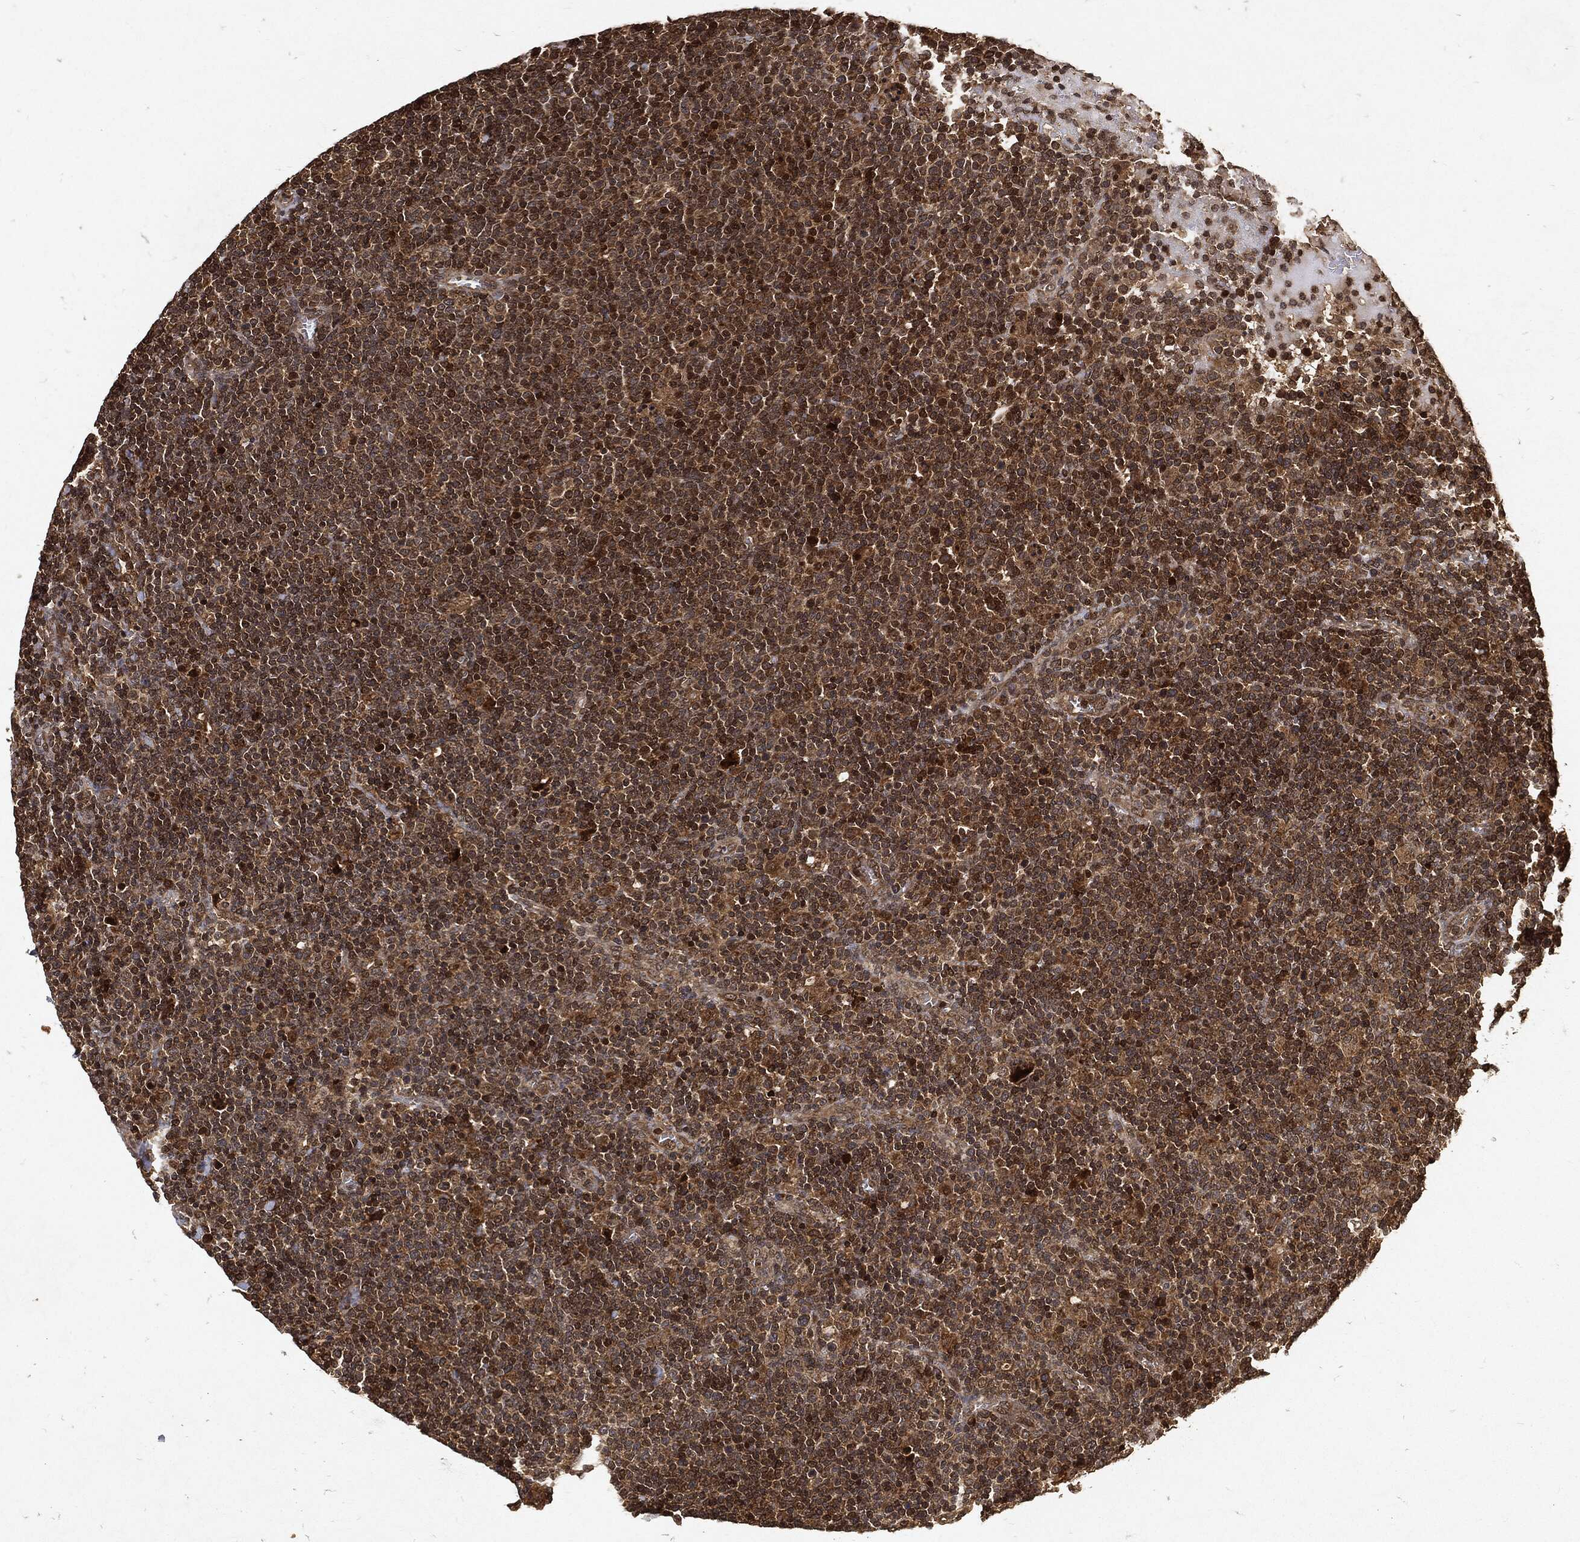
{"staining": {"intensity": "moderate", "quantity": ">75%", "location": "cytoplasmic/membranous,nuclear"}, "tissue": "lymphoma", "cell_type": "Tumor cells", "image_type": "cancer", "snomed": [{"axis": "morphology", "description": "Malignant lymphoma, non-Hodgkin's type, High grade"}, {"axis": "topography", "description": "Lymph node"}], "caption": "IHC image of malignant lymphoma, non-Hodgkin's type (high-grade) stained for a protein (brown), which displays medium levels of moderate cytoplasmic/membranous and nuclear expression in about >75% of tumor cells.", "gene": "ZNF226", "patient": {"sex": "male", "age": 61}}